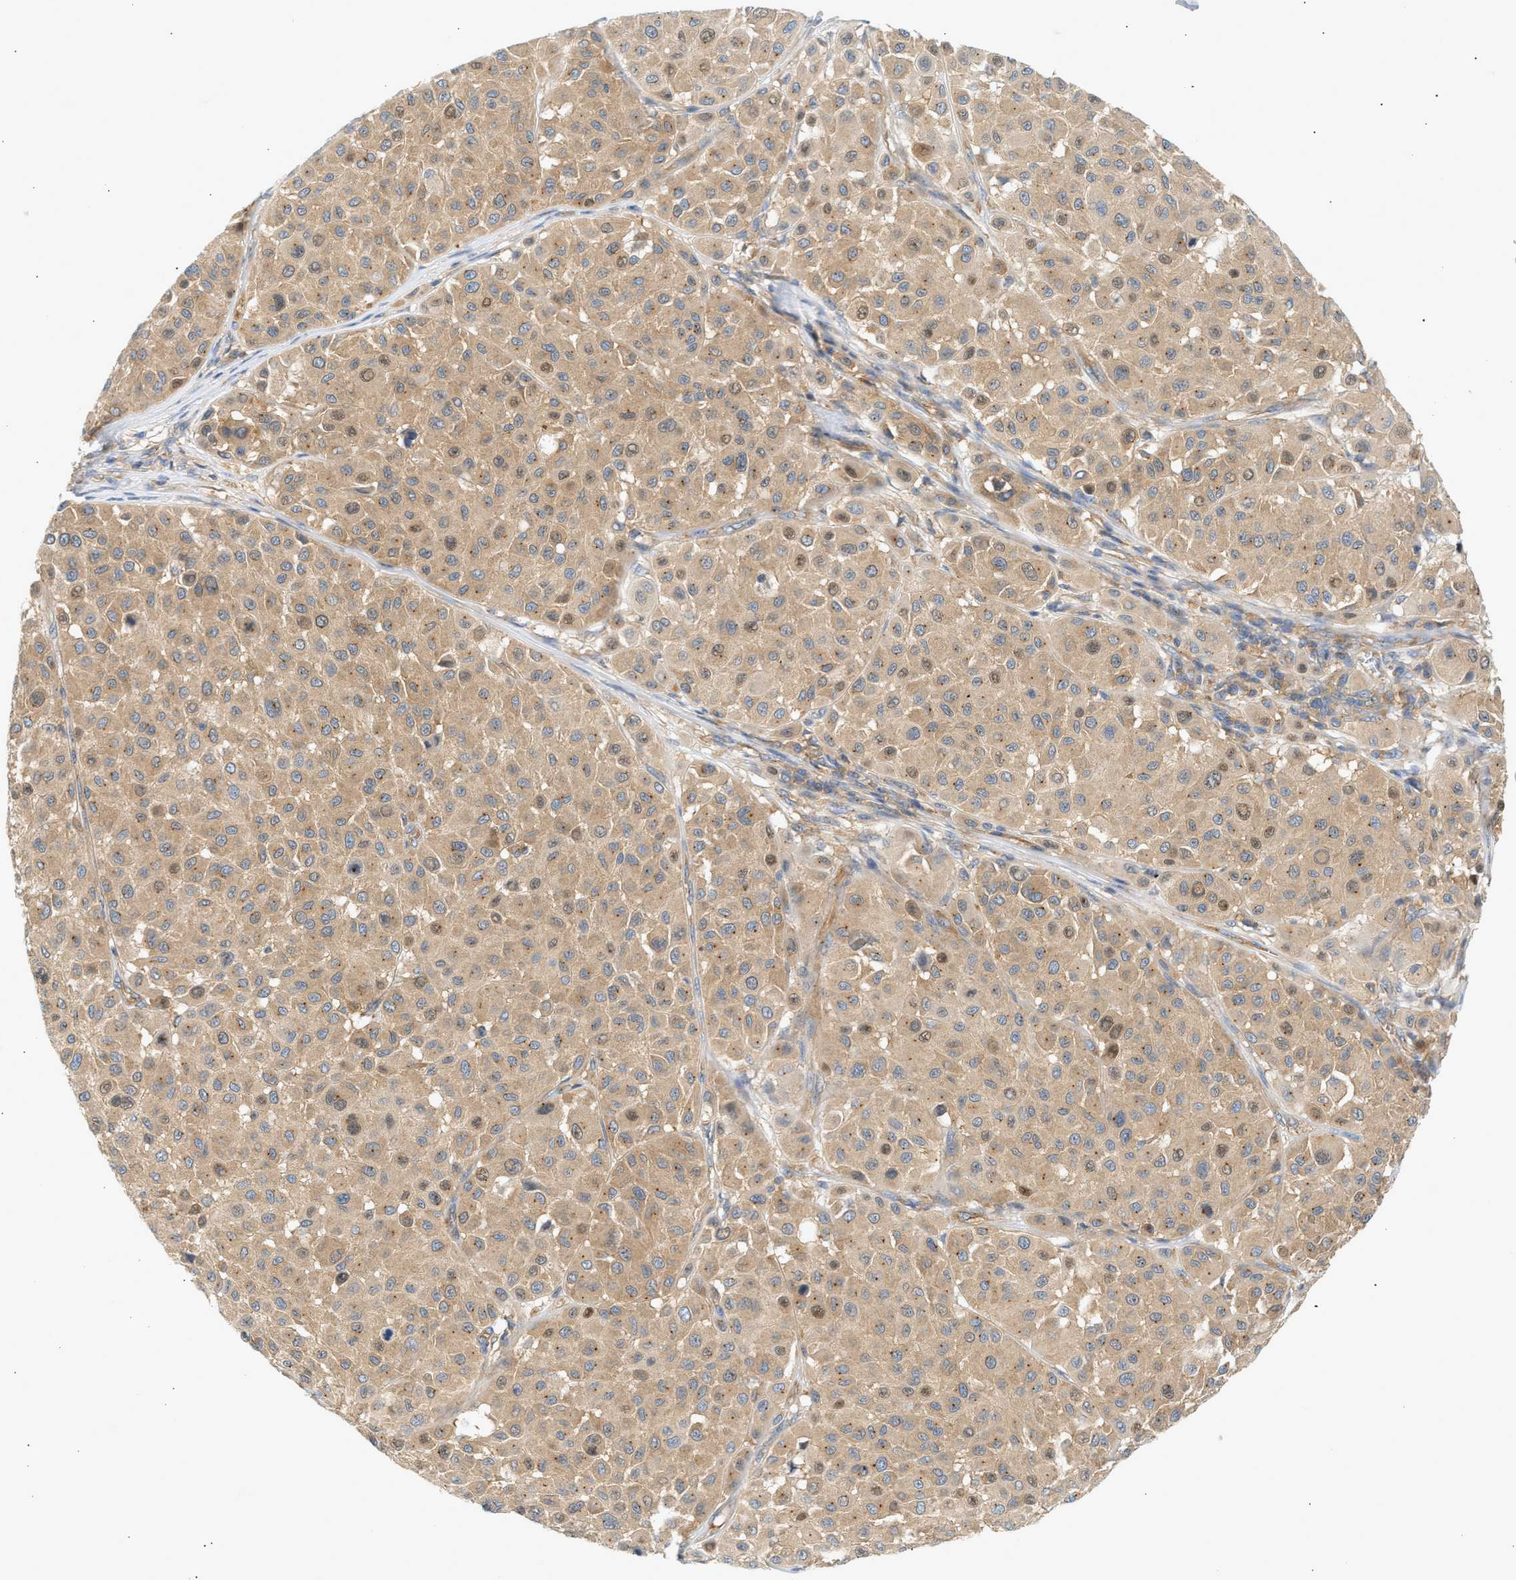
{"staining": {"intensity": "weak", "quantity": ">75%", "location": "cytoplasmic/membranous"}, "tissue": "melanoma", "cell_type": "Tumor cells", "image_type": "cancer", "snomed": [{"axis": "morphology", "description": "Malignant melanoma, Metastatic site"}, {"axis": "topography", "description": "Soft tissue"}], "caption": "Immunohistochemistry micrograph of neoplastic tissue: malignant melanoma (metastatic site) stained using immunohistochemistry (IHC) exhibits low levels of weak protein expression localized specifically in the cytoplasmic/membranous of tumor cells, appearing as a cytoplasmic/membranous brown color.", "gene": "PAFAH1B1", "patient": {"sex": "male", "age": 41}}